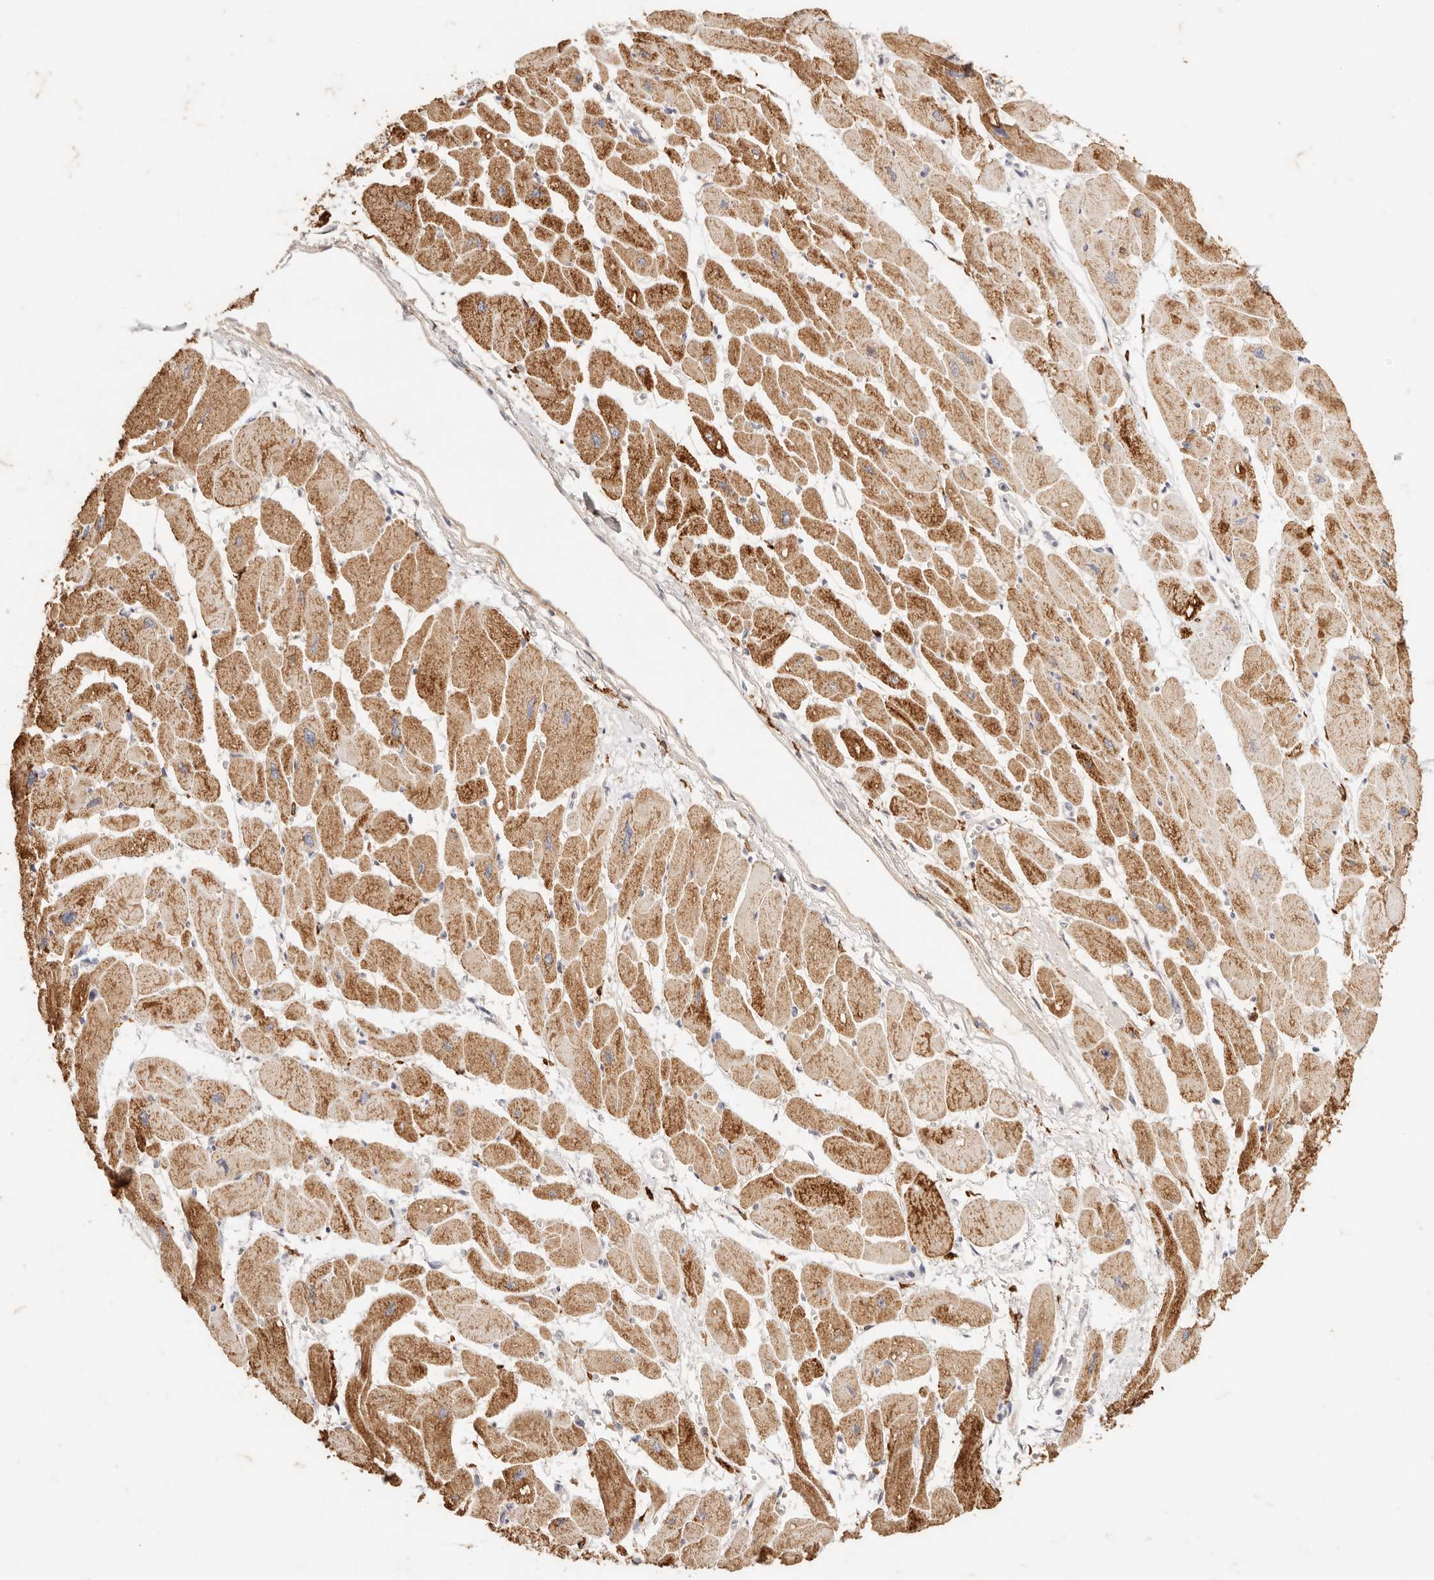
{"staining": {"intensity": "moderate", "quantity": ">75%", "location": "cytoplasmic/membranous"}, "tissue": "heart muscle", "cell_type": "Cardiomyocytes", "image_type": "normal", "snomed": [{"axis": "morphology", "description": "Normal tissue, NOS"}, {"axis": "topography", "description": "Heart"}], "caption": "High-magnification brightfield microscopy of benign heart muscle stained with DAB (3,3'-diaminobenzidine) (brown) and counterstained with hematoxylin (blue). cardiomyocytes exhibit moderate cytoplasmic/membranous staining is appreciated in about>75% of cells.", "gene": "HK2", "patient": {"sex": "female", "age": 54}}